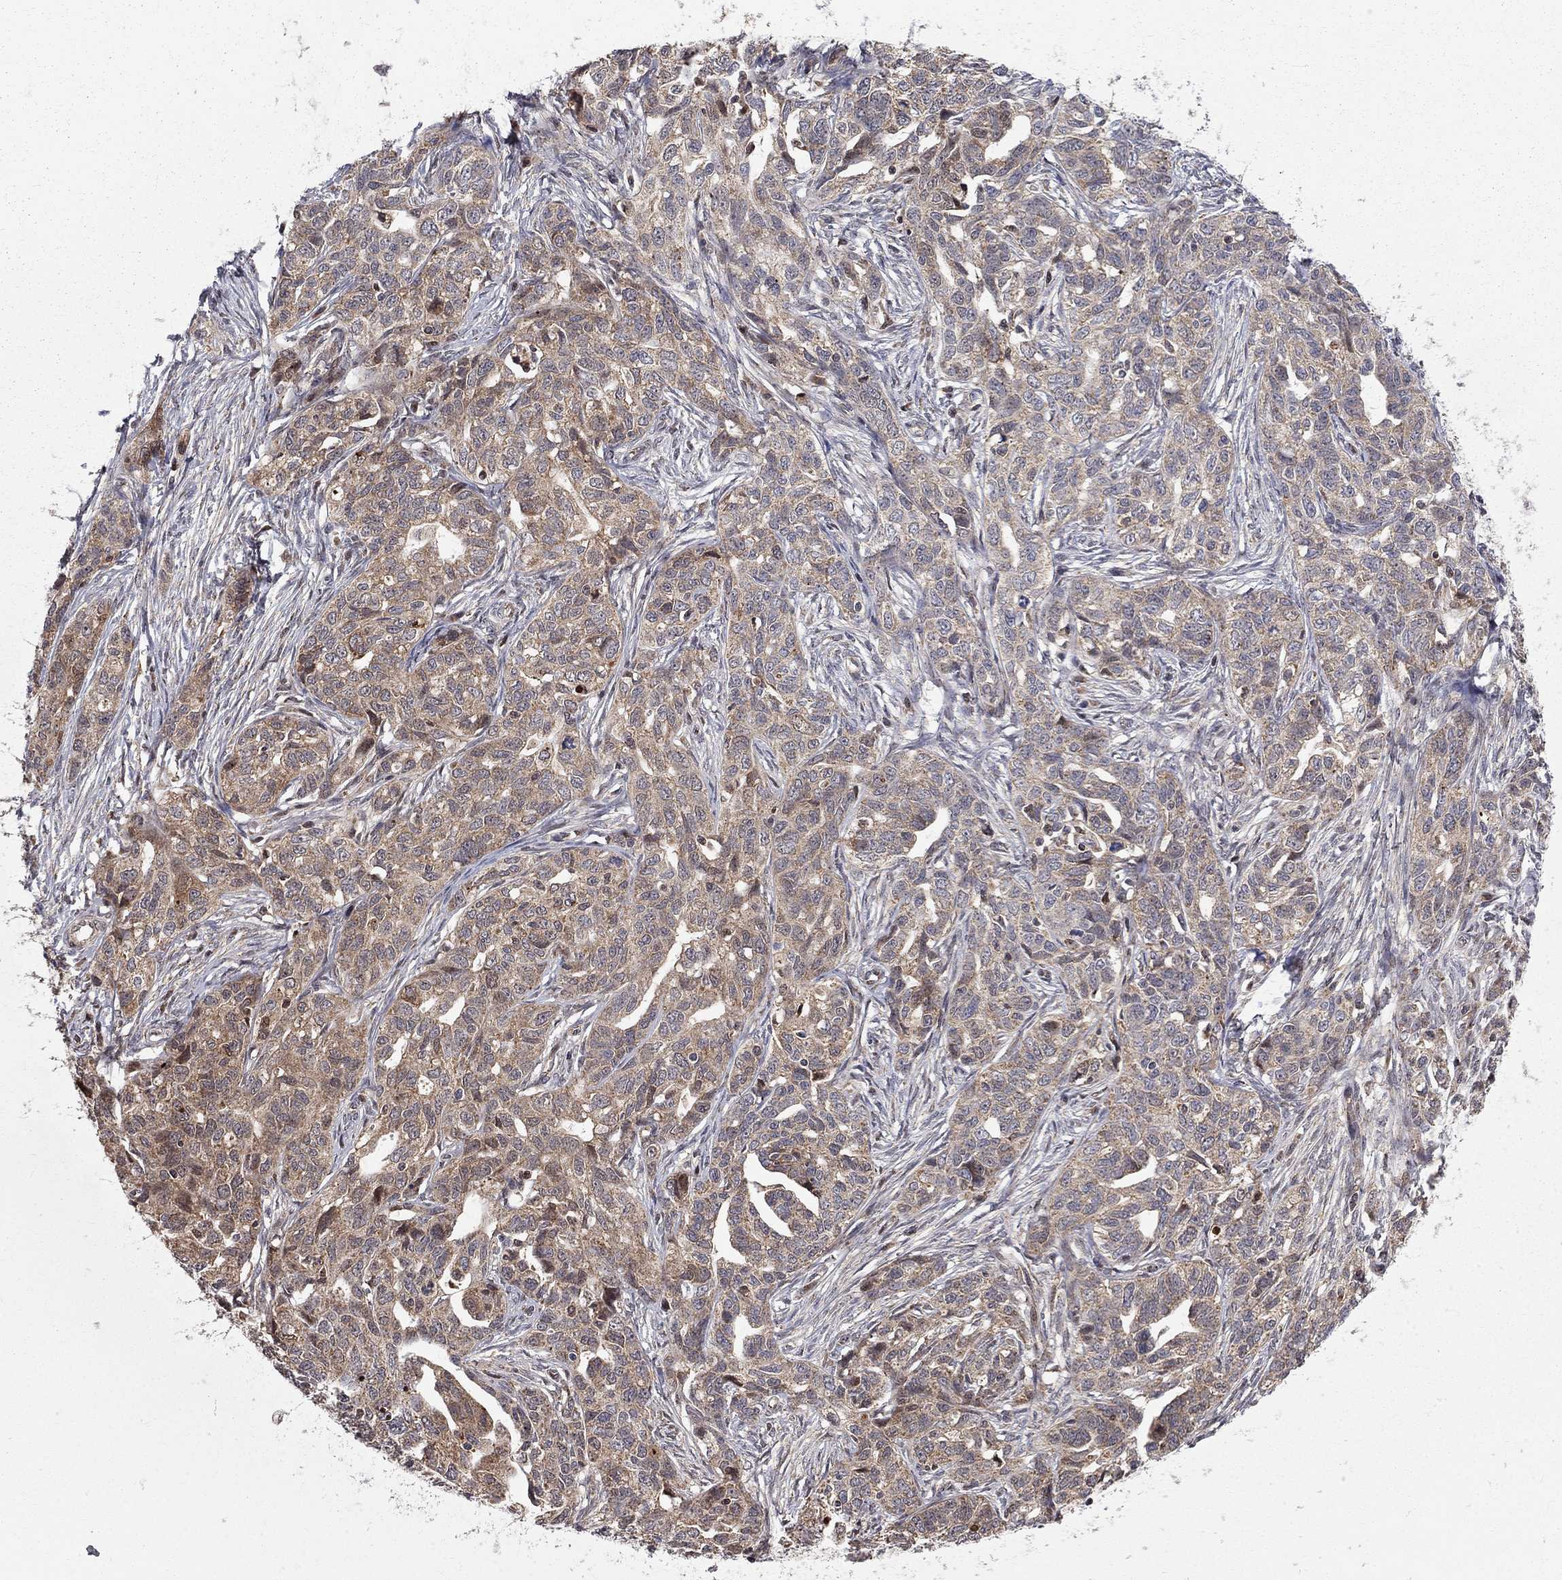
{"staining": {"intensity": "moderate", "quantity": "25%-75%", "location": "cytoplasmic/membranous"}, "tissue": "ovarian cancer", "cell_type": "Tumor cells", "image_type": "cancer", "snomed": [{"axis": "morphology", "description": "Cystadenocarcinoma, serous, NOS"}, {"axis": "topography", "description": "Ovary"}], "caption": "A brown stain shows moderate cytoplasmic/membranous expression of a protein in human ovarian cancer tumor cells. (Stains: DAB (3,3'-diaminobenzidine) in brown, nuclei in blue, Microscopy: brightfield microscopy at high magnification).", "gene": "ELOB", "patient": {"sex": "female", "age": 71}}